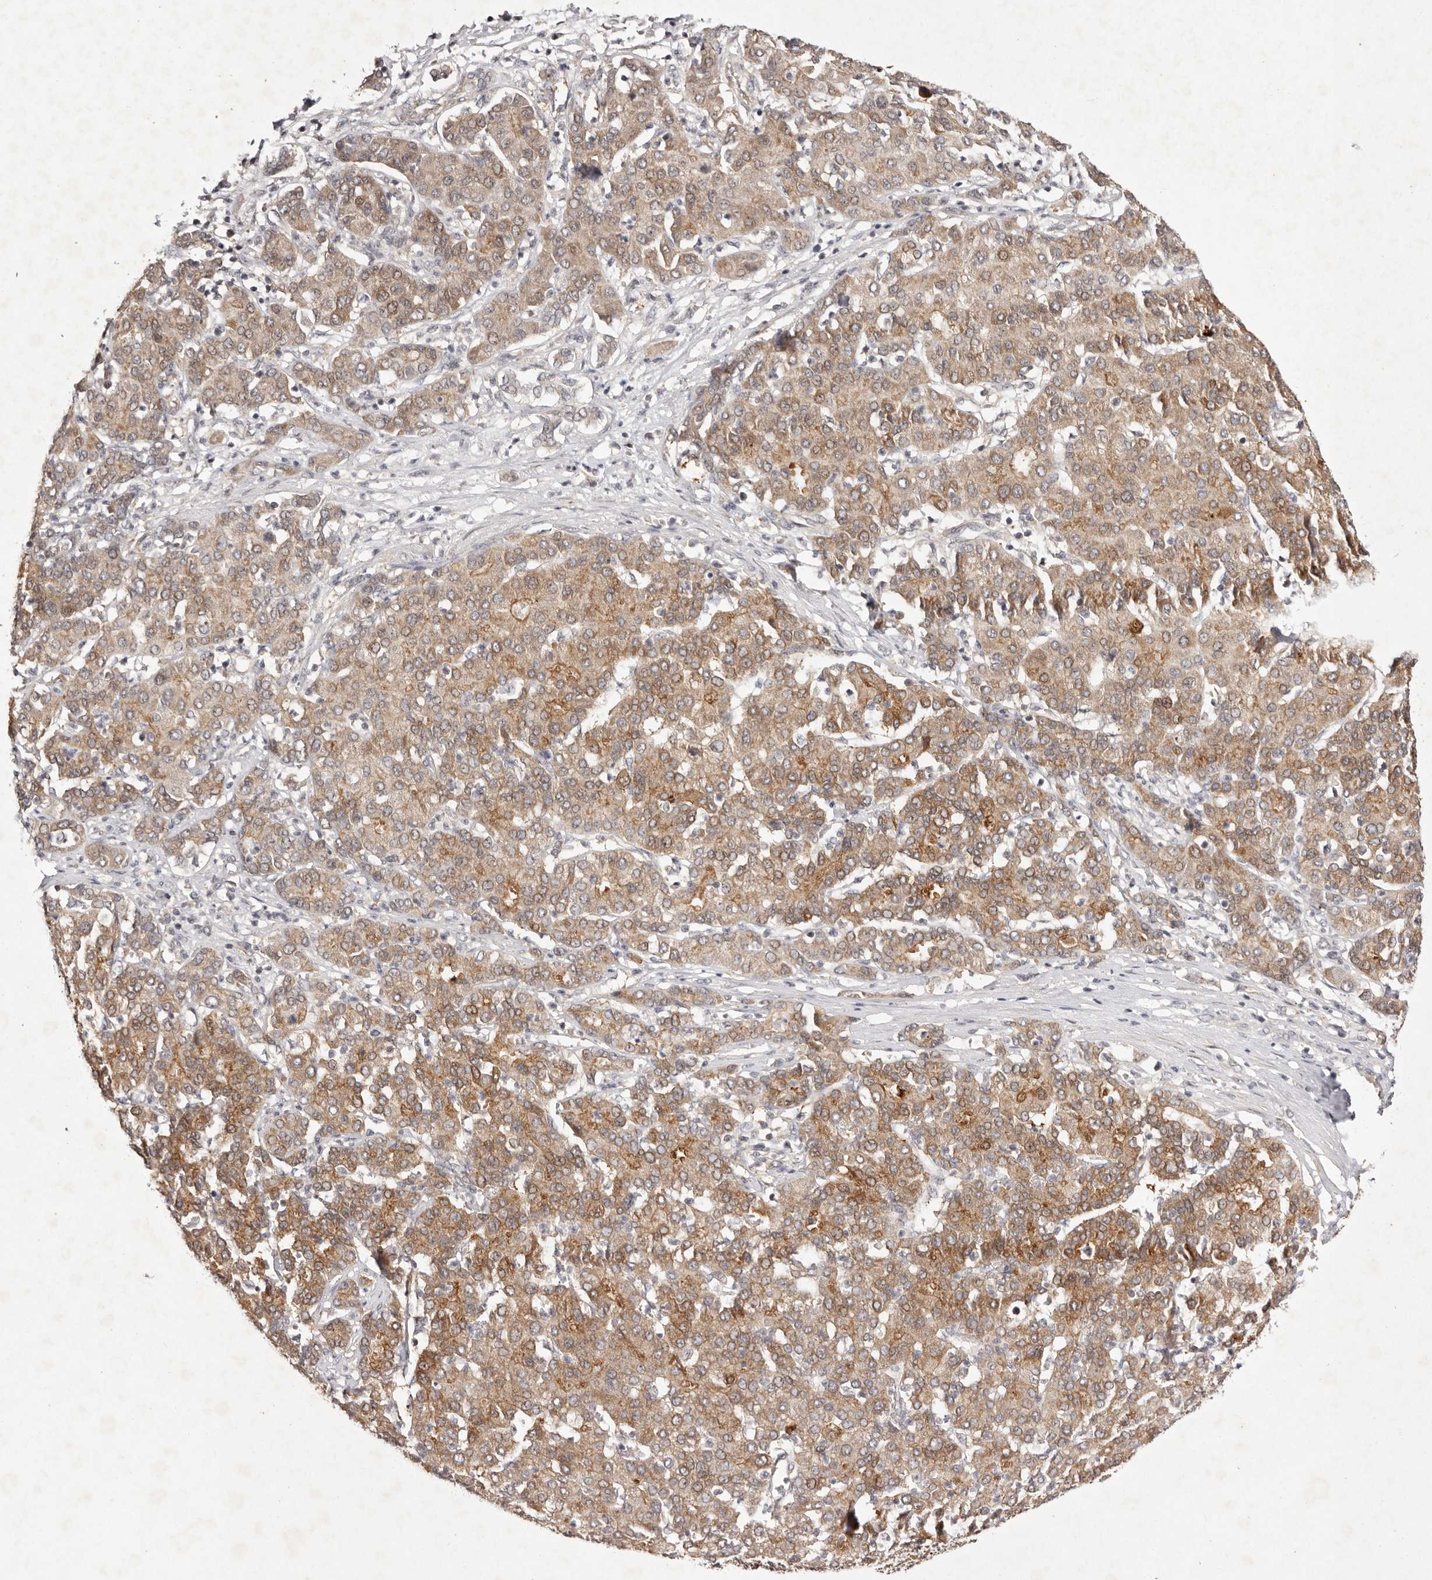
{"staining": {"intensity": "moderate", "quantity": ">75%", "location": "cytoplasmic/membranous"}, "tissue": "liver cancer", "cell_type": "Tumor cells", "image_type": "cancer", "snomed": [{"axis": "morphology", "description": "Carcinoma, Hepatocellular, NOS"}, {"axis": "topography", "description": "Liver"}], "caption": "Liver cancer tissue reveals moderate cytoplasmic/membranous staining in about >75% of tumor cells", "gene": "BUD31", "patient": {"sex": "male", "age": 65}}